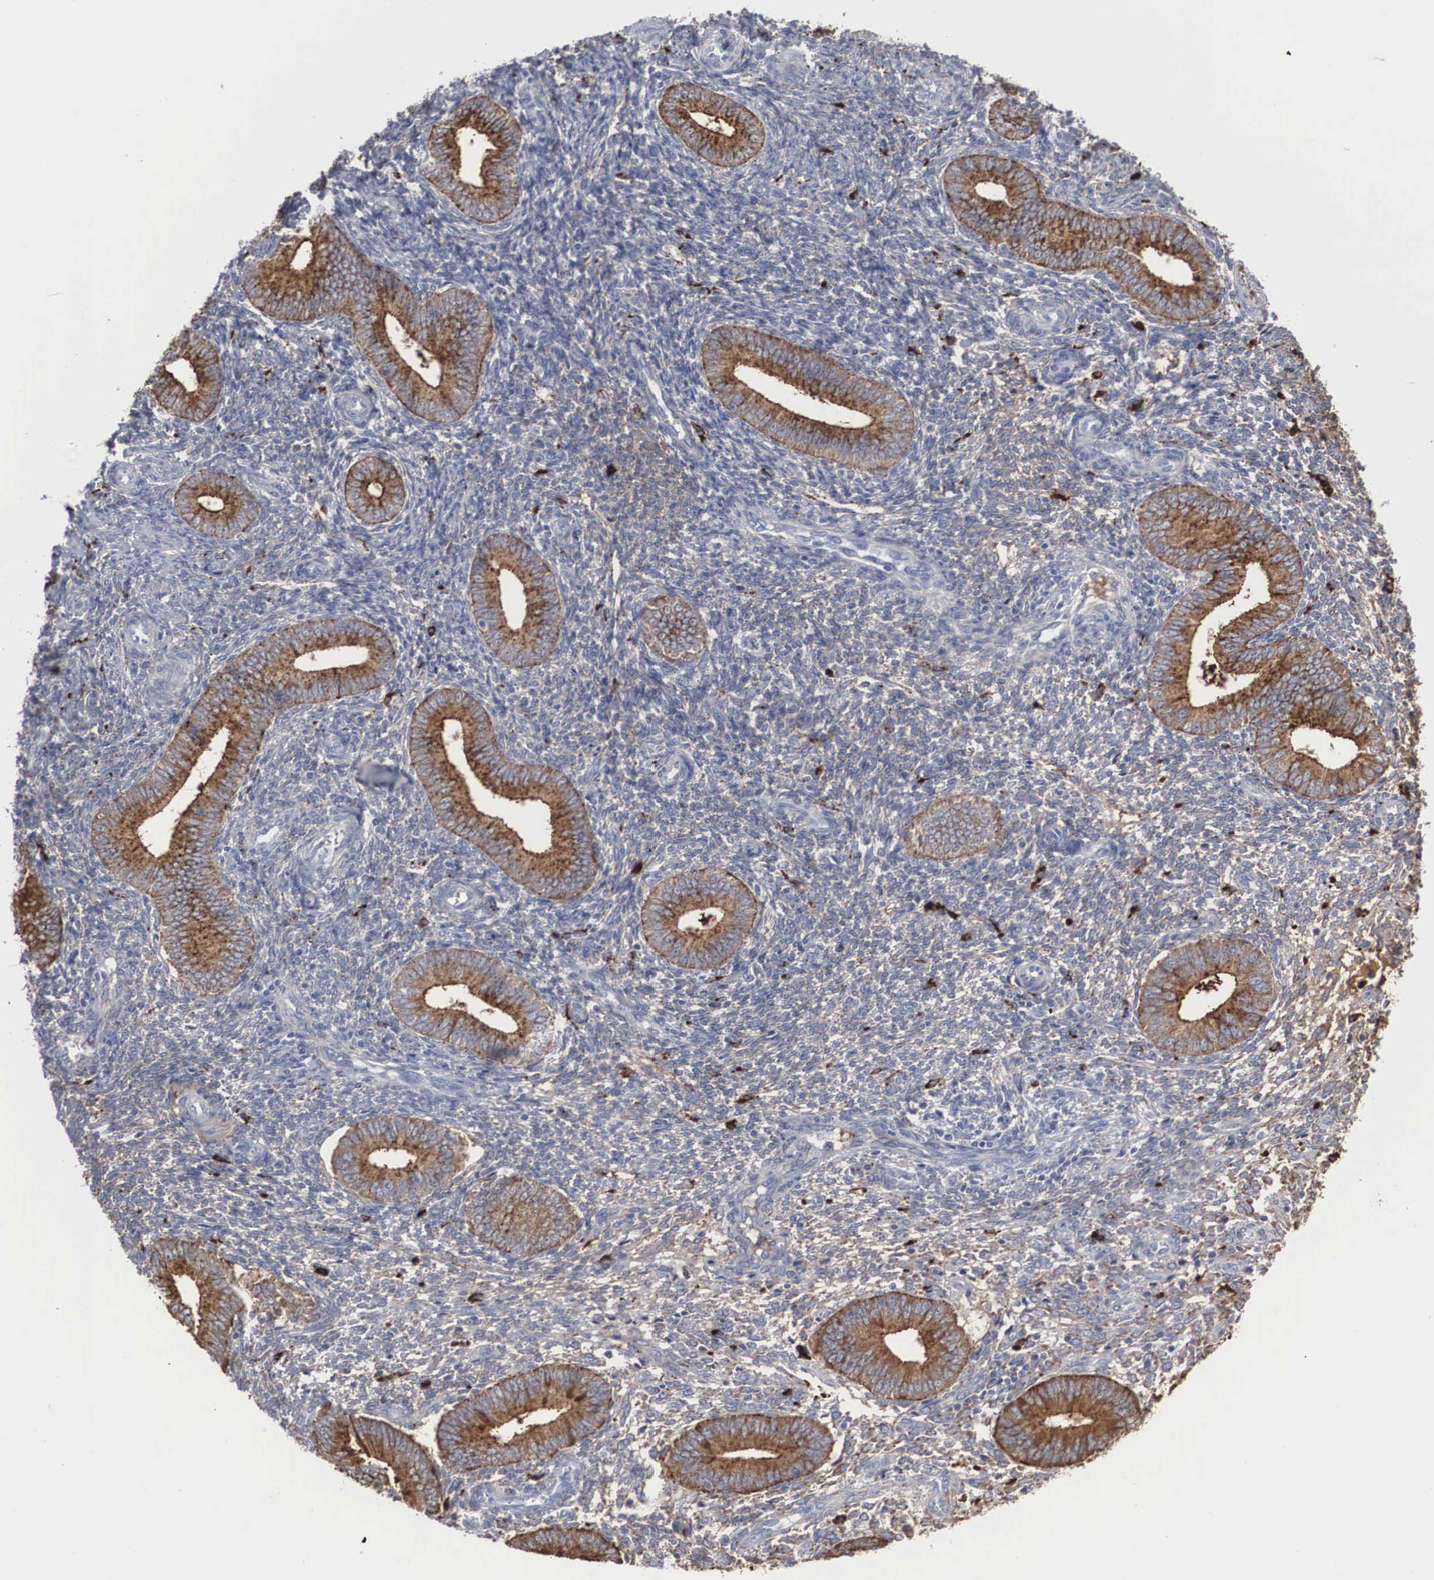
{"staining": {"intensity": "moderate", "quantity": "25%-75%", "location": "cytoplasmic/membranous"}, "tissue": "endometrium", "cell_type": "Cells in endometrial stroma", "image_type": "normal", "snomed": [{"axis": "morphology", "description": "Normal tissue, NOS"}, {"axis": "topography", "description": "Endometrium"}], "caption": "The photomicrograph exhibits a brown stain indicating the presence of a protein in the cytoplasmic/membranous of cells in endometrial stroma in endometrium.", "gene": "LGALS3BP", "patient": {"sex": "female", "age": 35}}